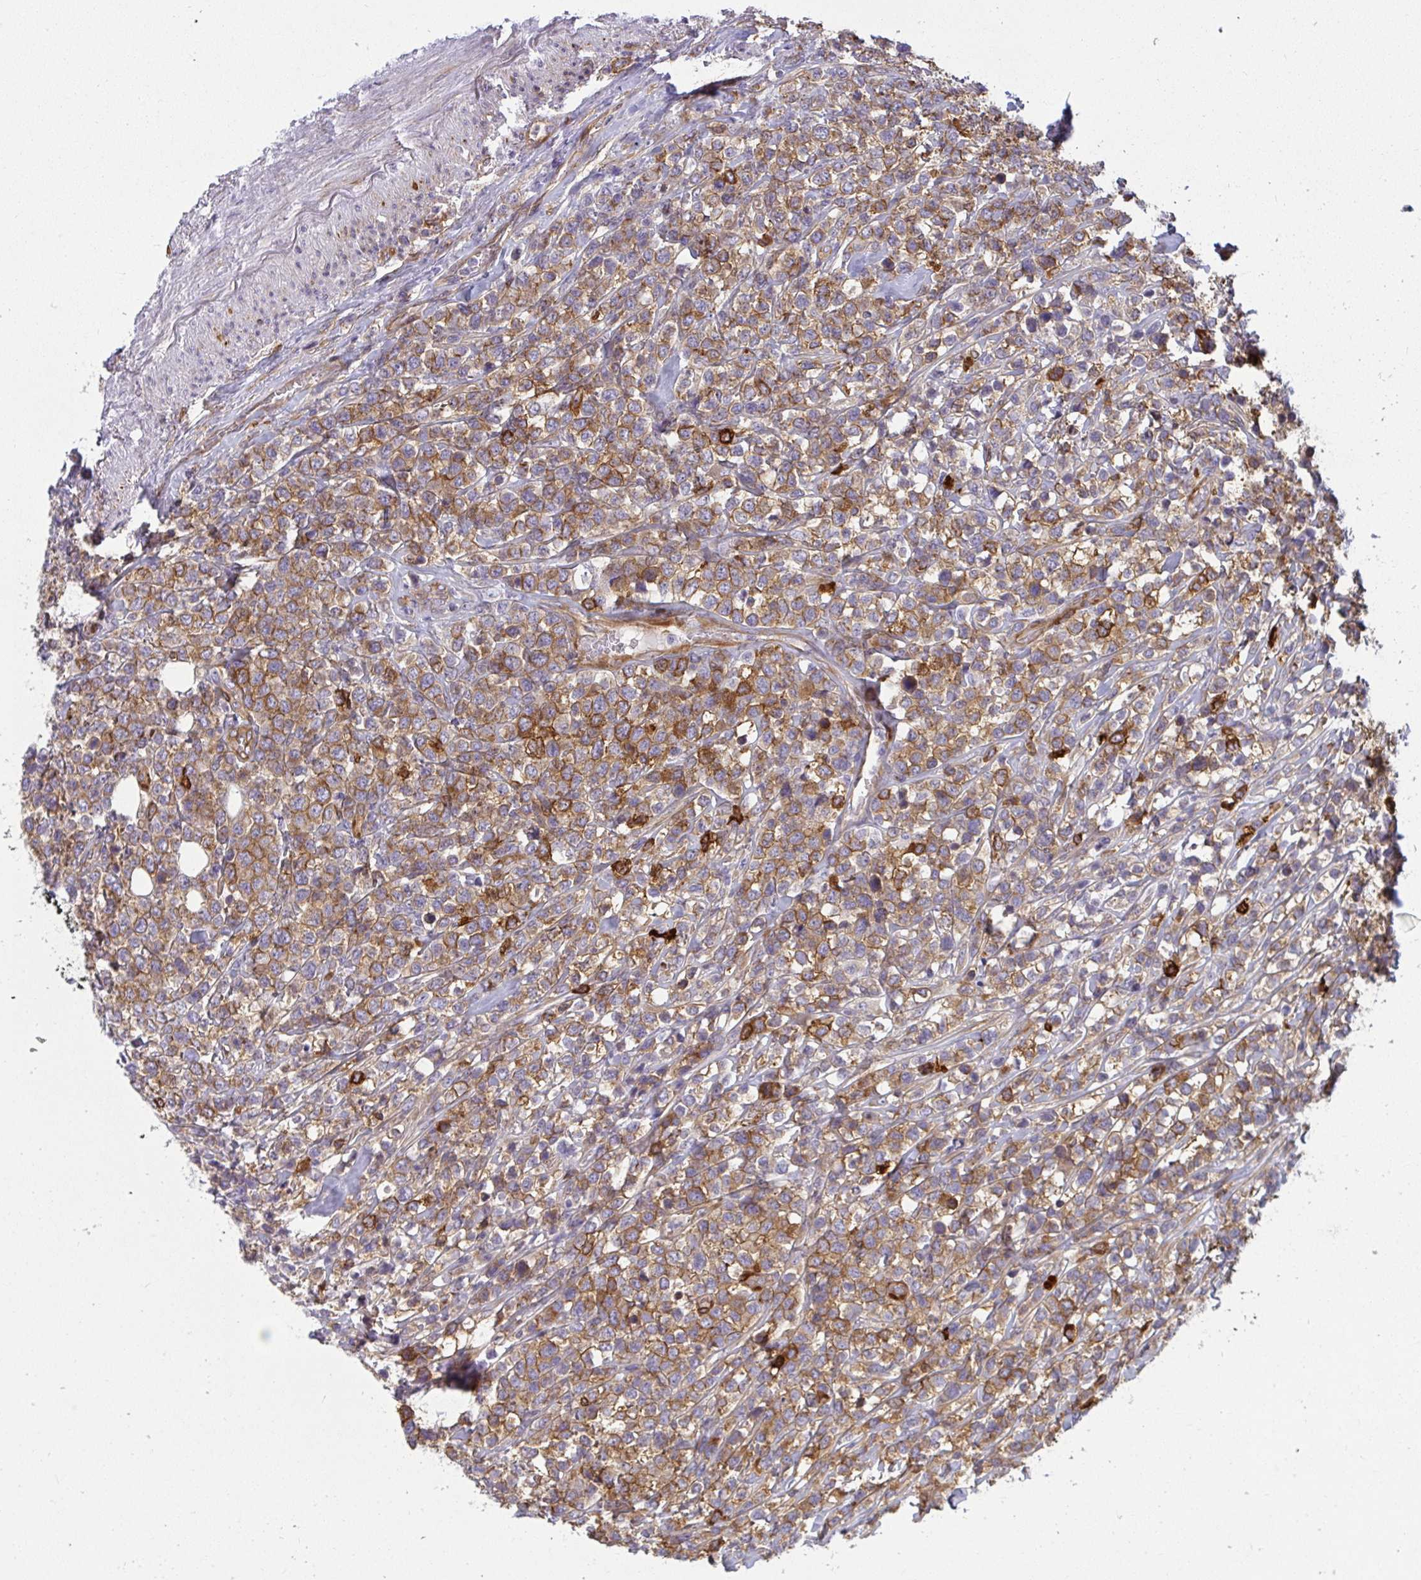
{"staining": {"intensity": "moderate", "quantity": "25%-75%", "location": "cytoplasmic/membranous"}, "tissue": "lymphoma", "cell_type": "Tumor cells", "image_type": "cancer", "snomed": [{"axis": "morphology", "description": "Malignant lymphoma, non-Hodgkin's type, High grade"}, {"axis": "topography", "description": "Soft tissue"}], "caption": "IHC photomicrograph of neoplastic tissue: human malignant lymphoma, non-Hodgkin's type (high-grade) stained using immunohistochemistry displays medium levels of moderate protein expression localized specifically in the cytoplasmic/membranous of tumor cells, appearing as a cytoplasmic/membranous brown color.", "gene": "IFIT3", "patient": {"sex": "female", "age": 56}}